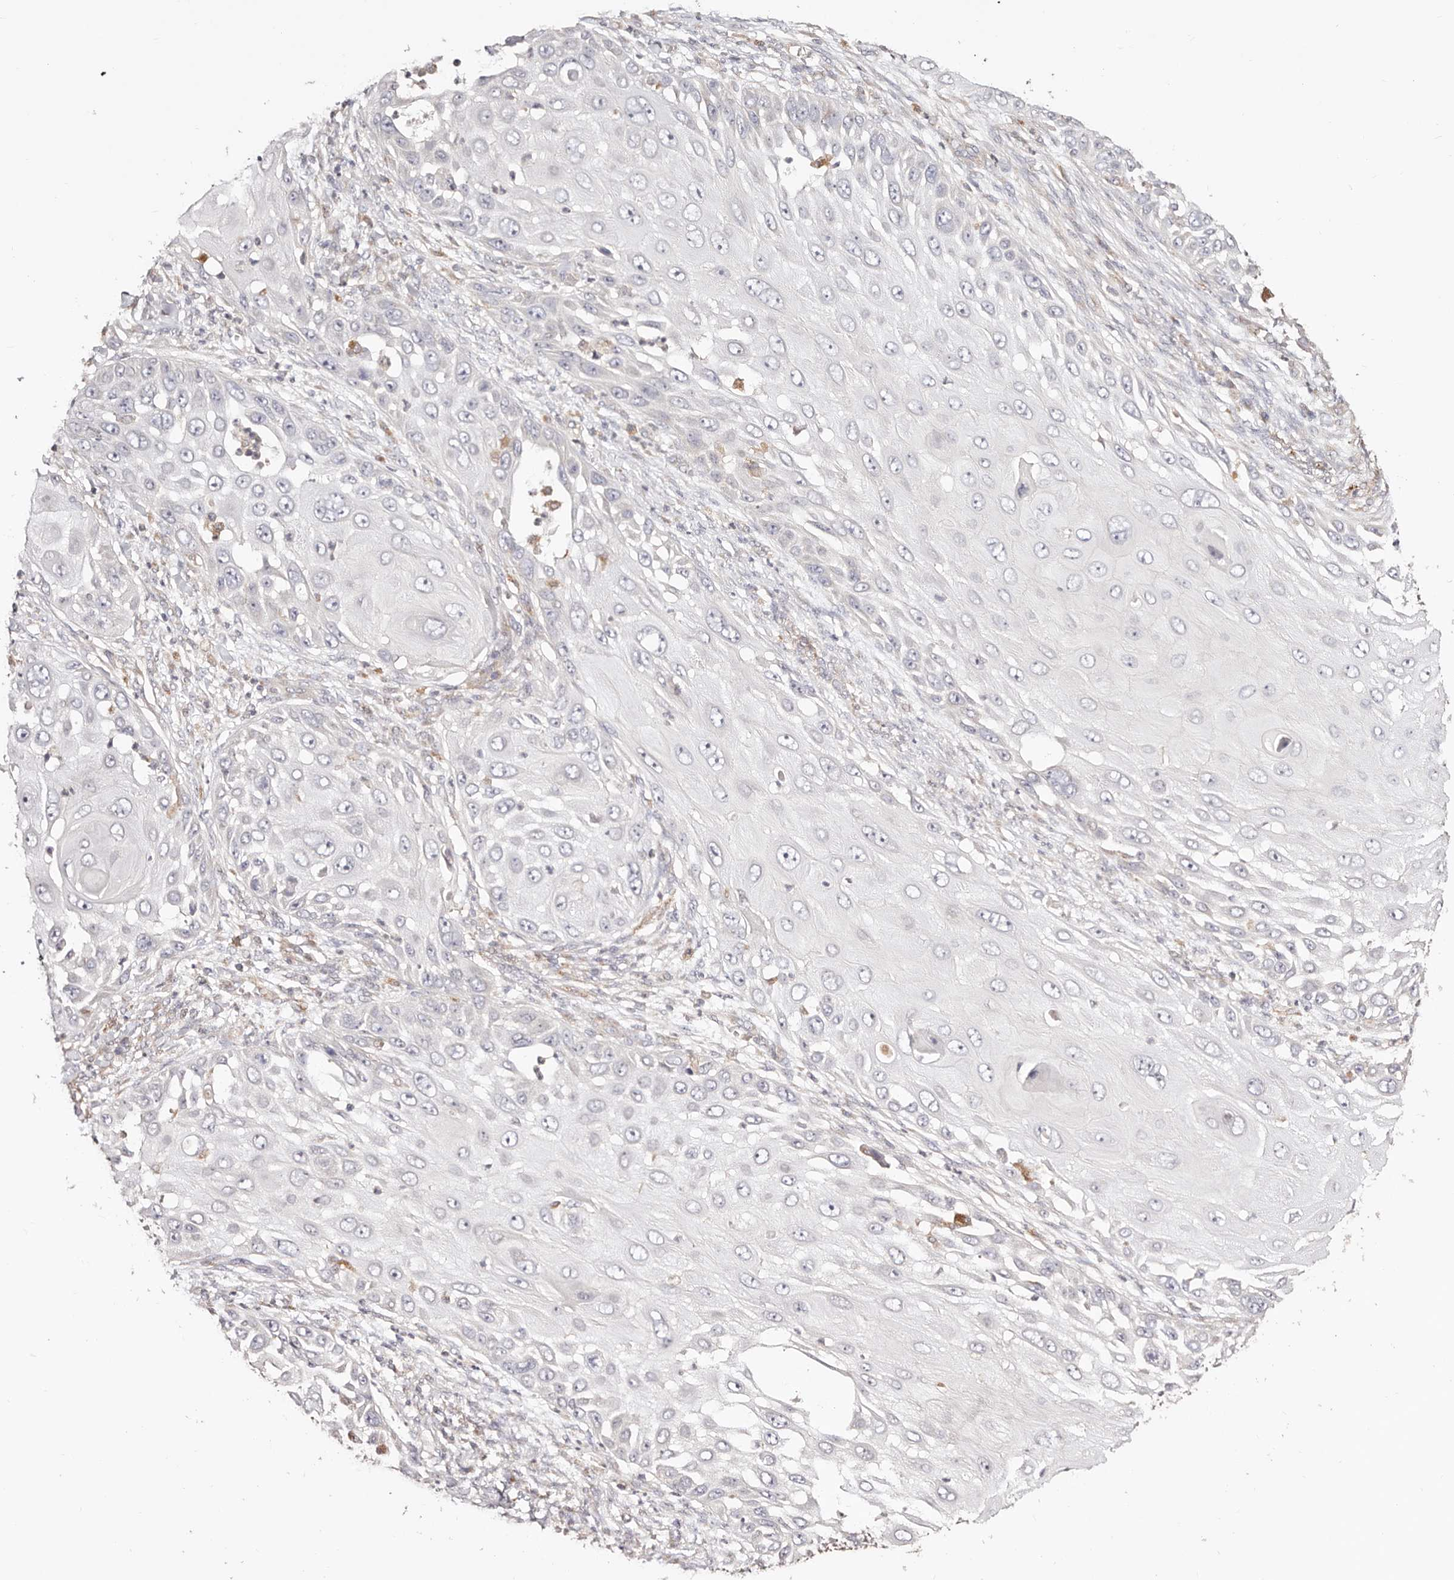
{"staining": {"intensity": "negative", "quantity": "none", "location": "none"}, "tissue": "skin cancer", "cell_type": "Tumor cells", "image_type": "cancer", "snomed": [{"axis": "morphology", "description": "Squamous cell carcinoma, NOS"}, {"axis": "topography", "description": "Skin"}], "caption": "The histopathology image shows no staining of tumor cells in squamous cell carcinoma (skin).", "gene": "MAPK1", "patient": {"sex": "female", "age": 44}}